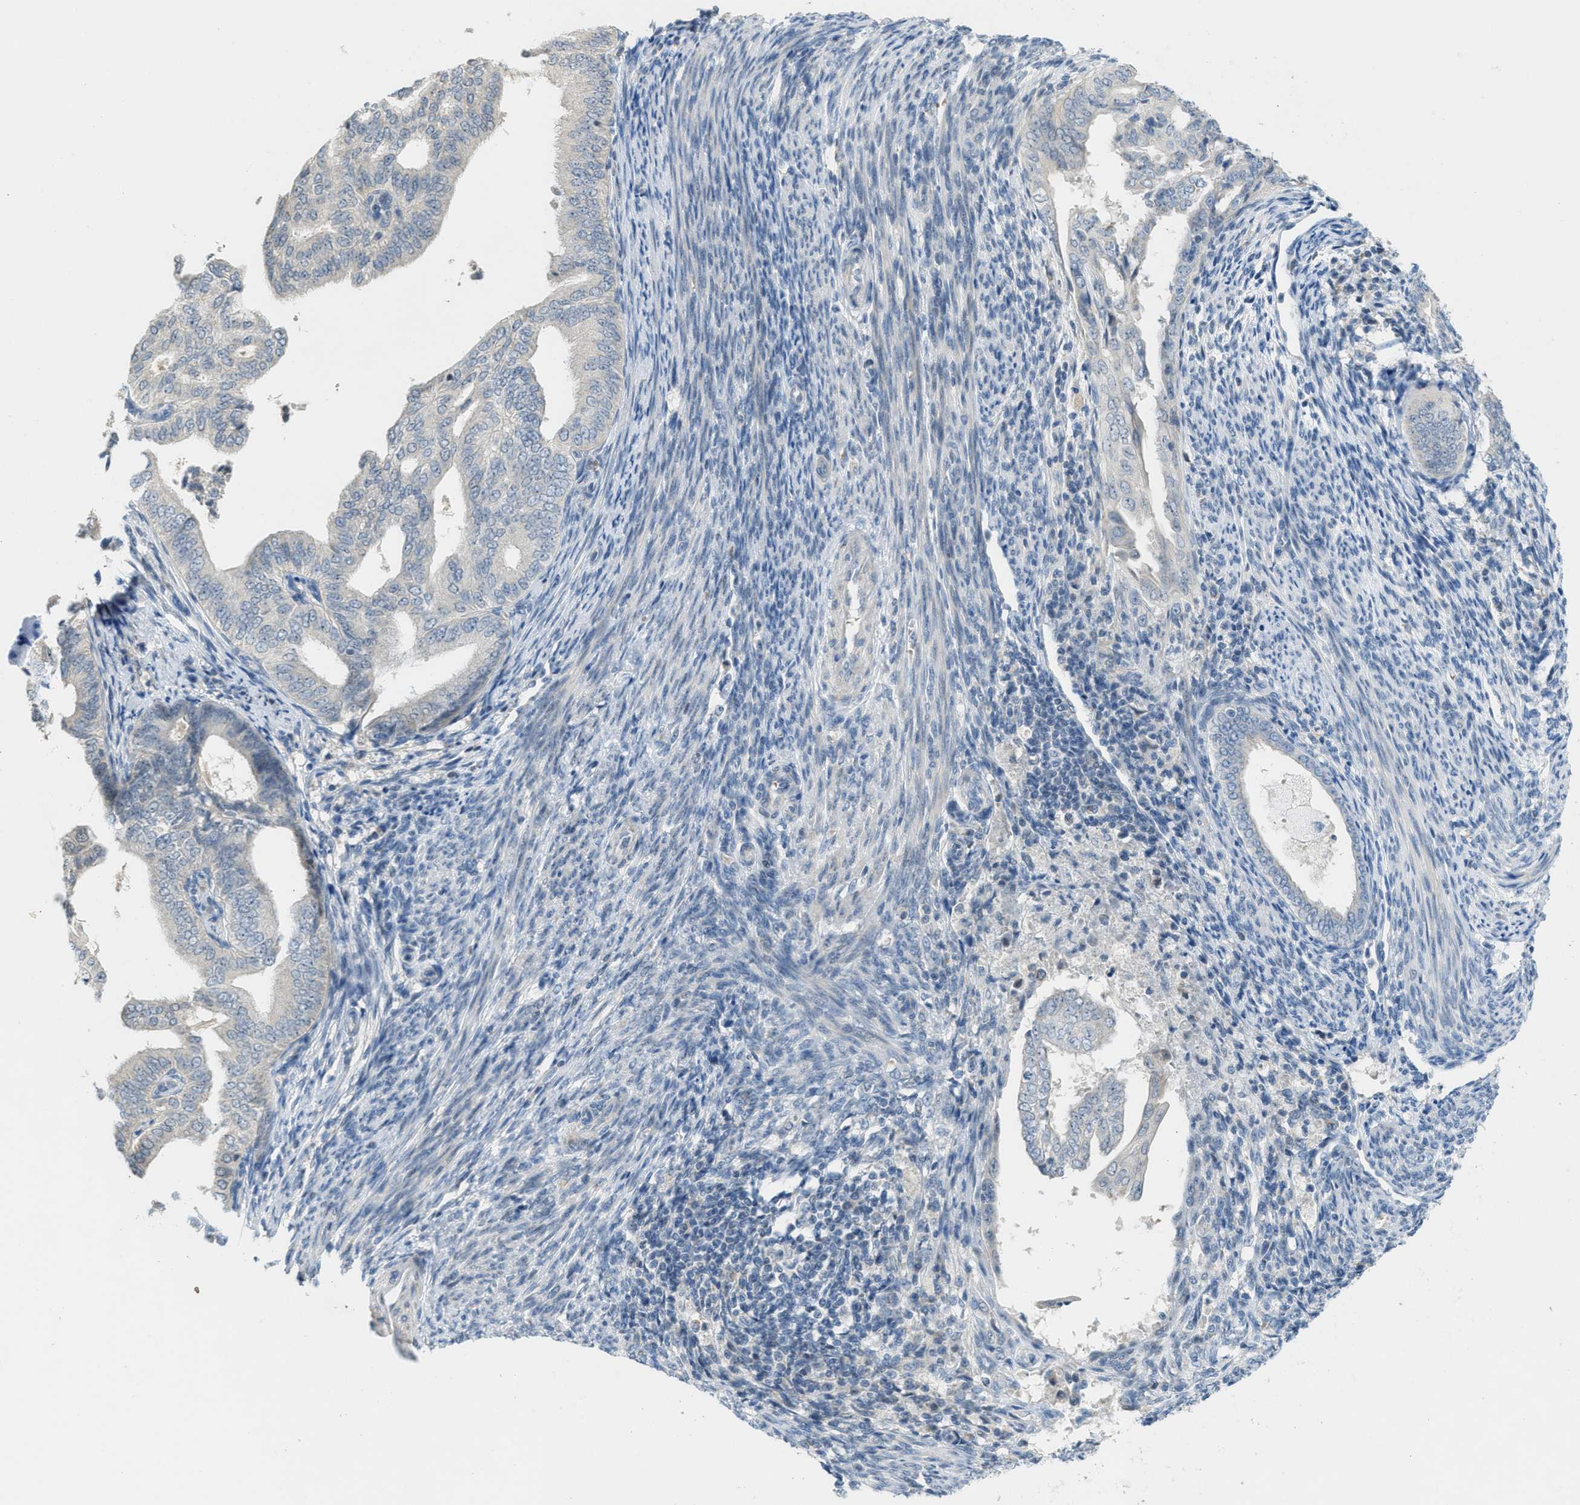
{"staining": {"intensity": "negative", "quantity": "none", "location": "none"}, "tissue": "endometrial cancer", "cell_type": "Tumor cells", "image_type": "cancer", "snomed": [{"axis": "morphology", "description": "Adenocarcinoma, NOS"}, {"axis": "topography", "description": "Endometrium"}], "caption": "A high-resolution image shows immunohistochemistry (IHC) staining of endometrial cancer, which reveals no significant expression in tumor cells.", "gene": "TXNDC2", "patient": {"sex": "female", "age": 58}}